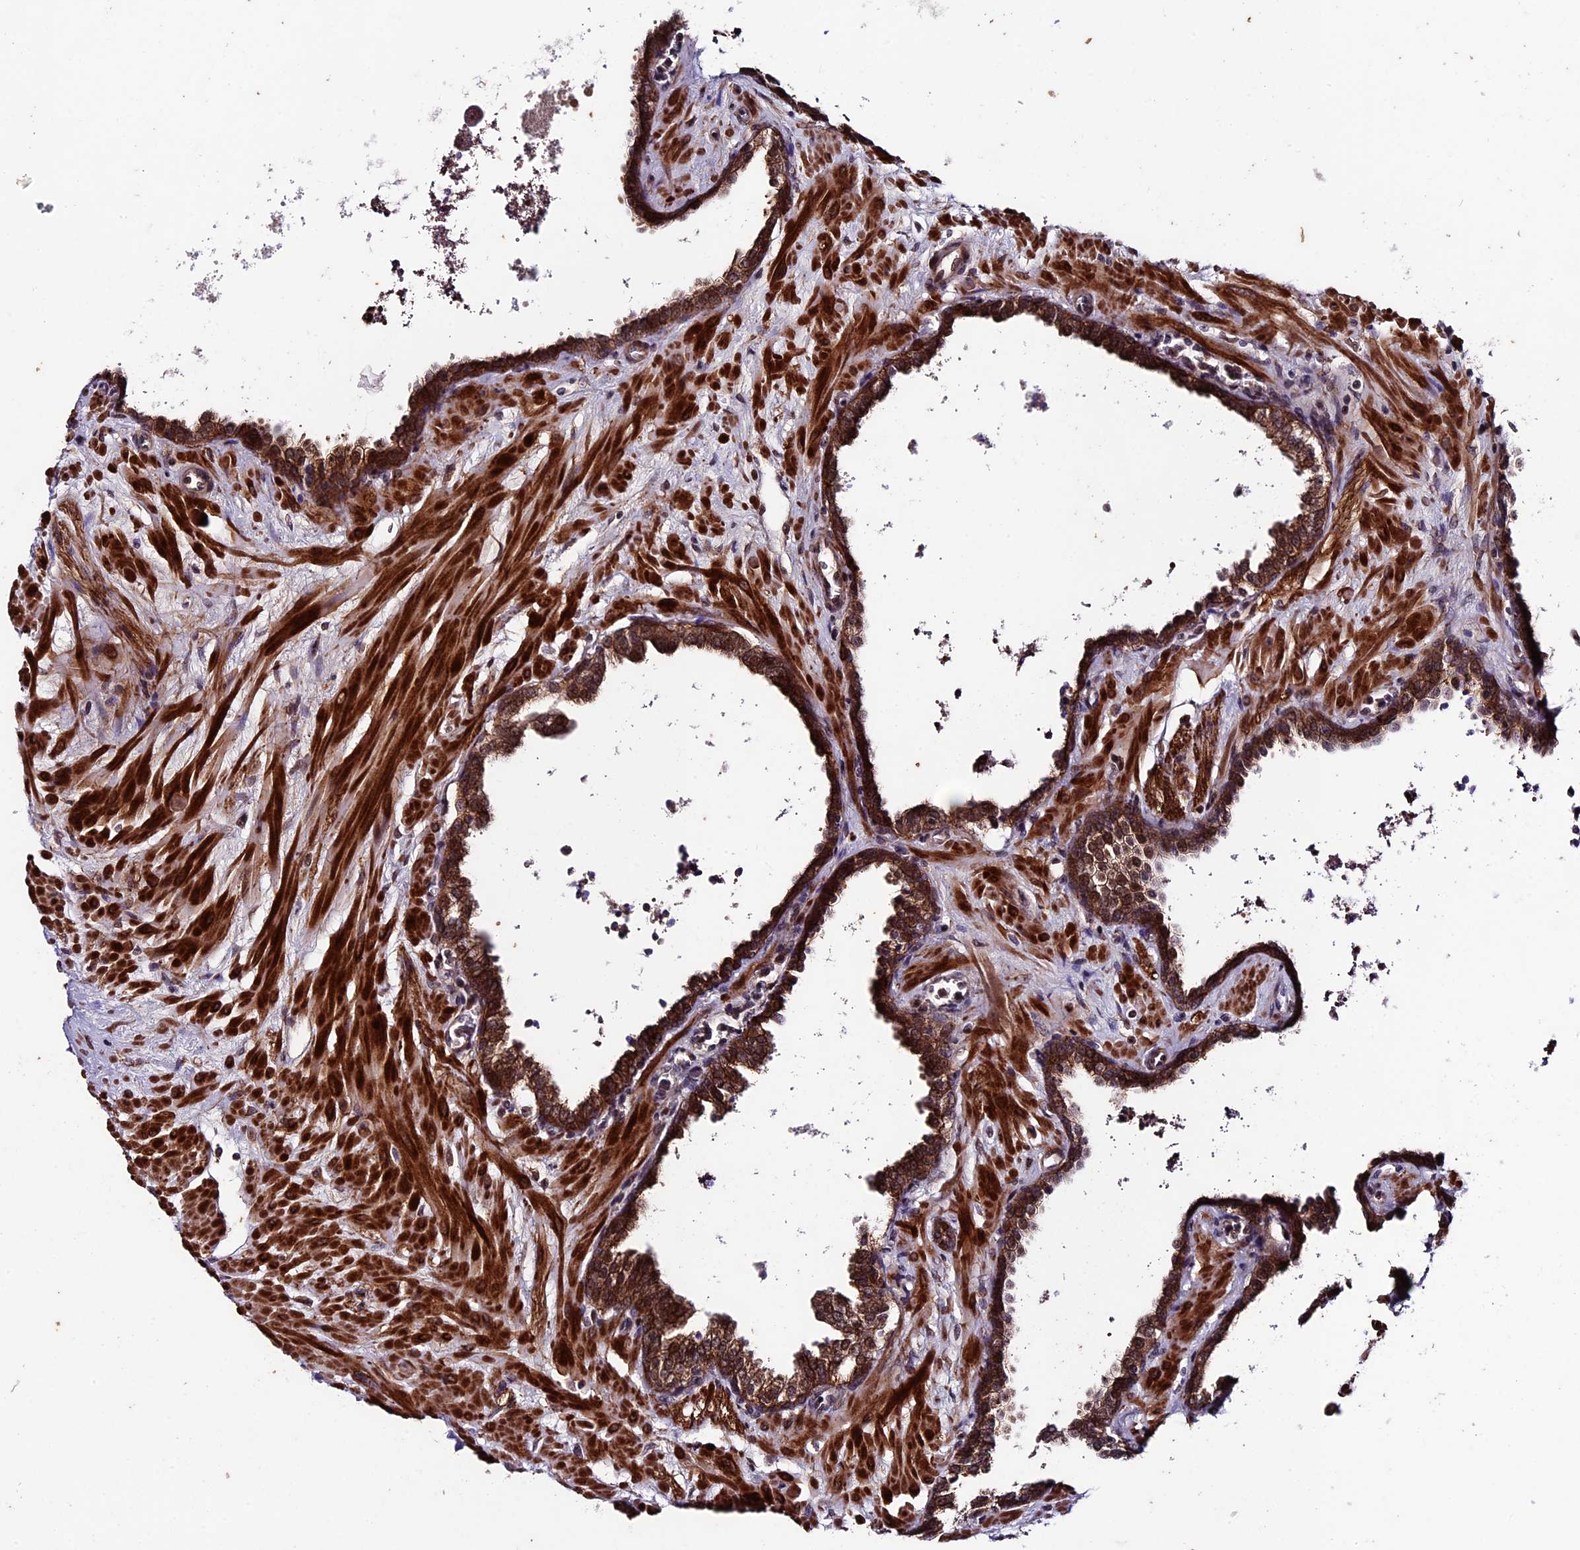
{"staining": {"intensity": "moderate", "quantity": ">75%", "location": "cytoplasmic/membranous,nuclear"}, "tissue": "prostate", "cell_type": "Glandular cells", "image_type": "normal", "snomed": [{"axis": "morphology", "description": "Normal tissue, NOS"}, {"axis": "topography", "description": "Prostate"}], "caption": "This is a micrograph of immunohistochemistry (IHC) staining of normal prostate, which shows moderate staining in the cytoplasmic/membranous,nuclear of glandular cells.", "gene": "SIPA1L3", "patient": {"sex": "male", "age": 60}}